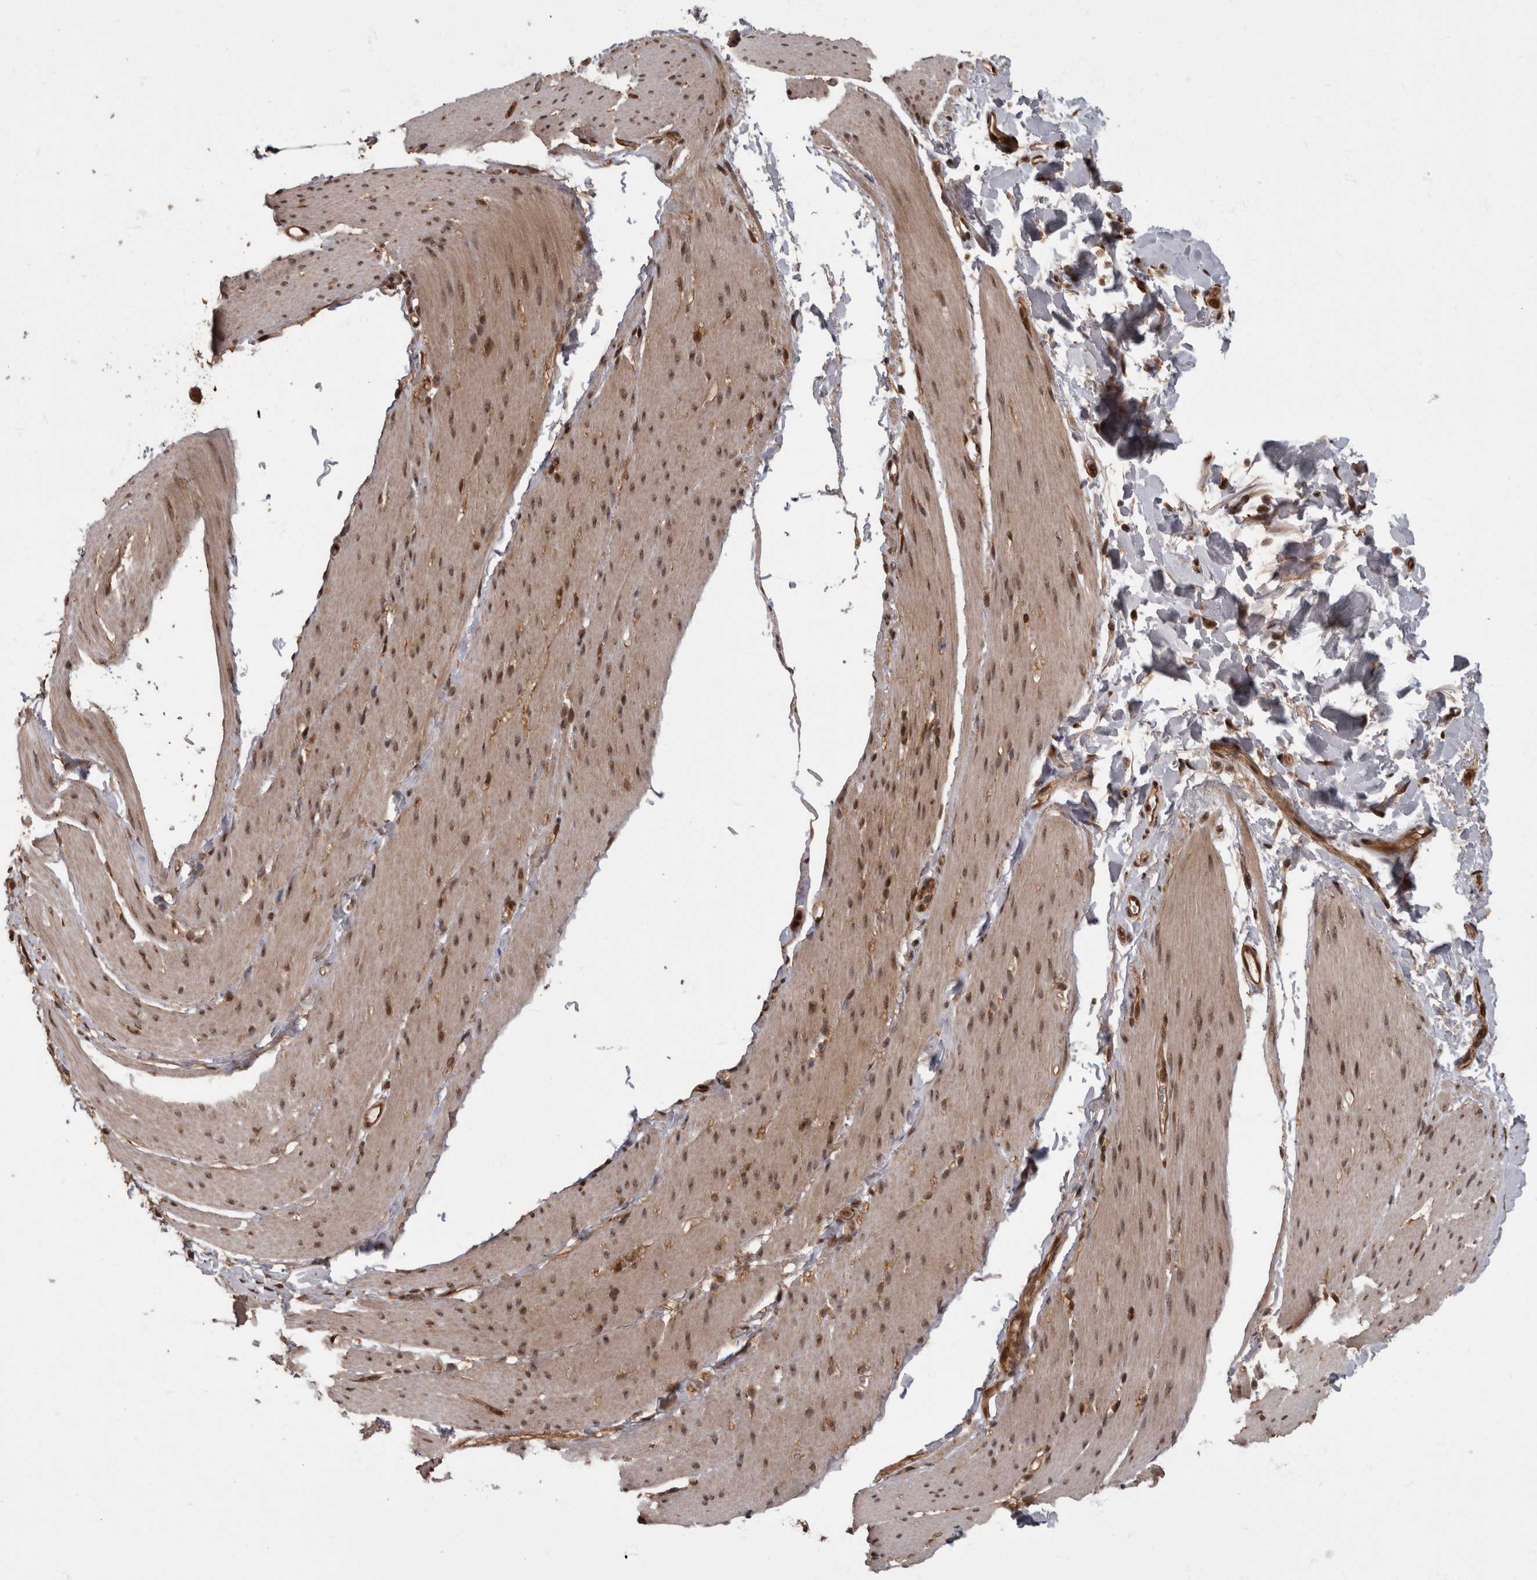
{"staining": {"intensity": "moderate", "quantity": "25%-75%", "location": "cytoplasmic/membranous,nuclear"}, "tissue": "smooth muscle", "cell_type": "Smooth muscle cells", "image_type": "normal", "snomed": [{"axis": "morphology", "description": "Normal tissue, NOS"}, {"axis": "topography", "description": "Smooth muscle"}, {"axis": "topography", "description": "Small intestine"}], "caption": "A high-resolution photomicrograph shows IHC staining of unremarkable smooth muscle, which reveals moderate cytoplasmic/membranous,nuclear expression in about 25%-75% of smooth muscle cells.", "gene": "AKT3", "patient": {"sex": "female", "age": 84}}